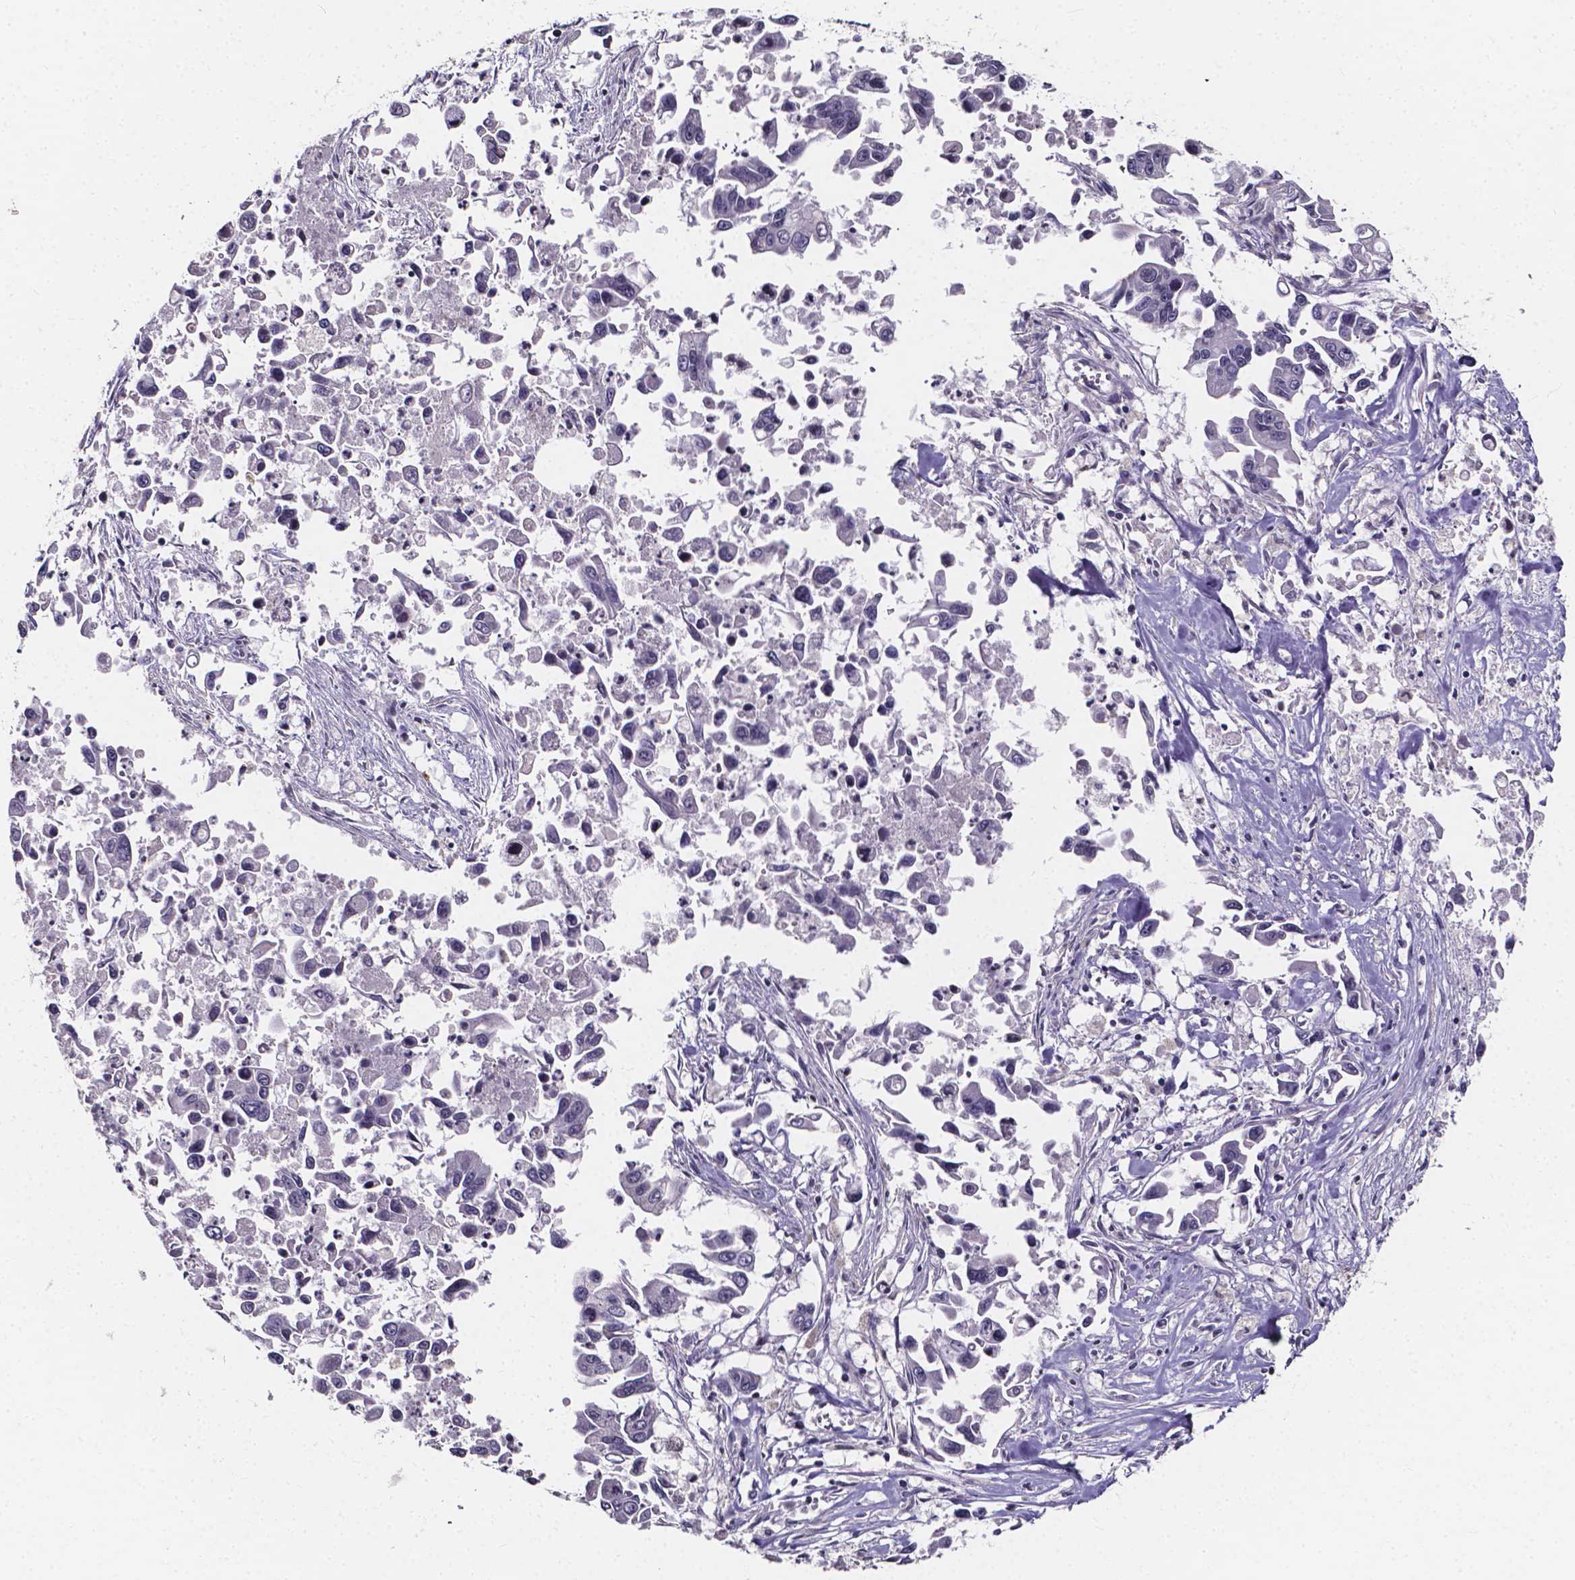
{"staining": {"intensity": "negative", "quantity": "none", "location": "none"}, "tissue": "pancreatic cancer", "cell_type": "Tumor cells", "image_type": "cancer", "snomed": [{"axis": "morphology", "description": "Adenocarcinoma, NOS"}, {"axis": "topography", "description": "Pancreas"}], "caption": "The micrograph displays no staining of tumor cells in adenocarcinoma (pancreatic). (Stains: DAB immunohistochemistry with hematoxylin counter stain, Microscopy: brightfield microscopy at high magnification).", "gene": "THEMIS", "patient": {"sex": "female", "age": 83}}